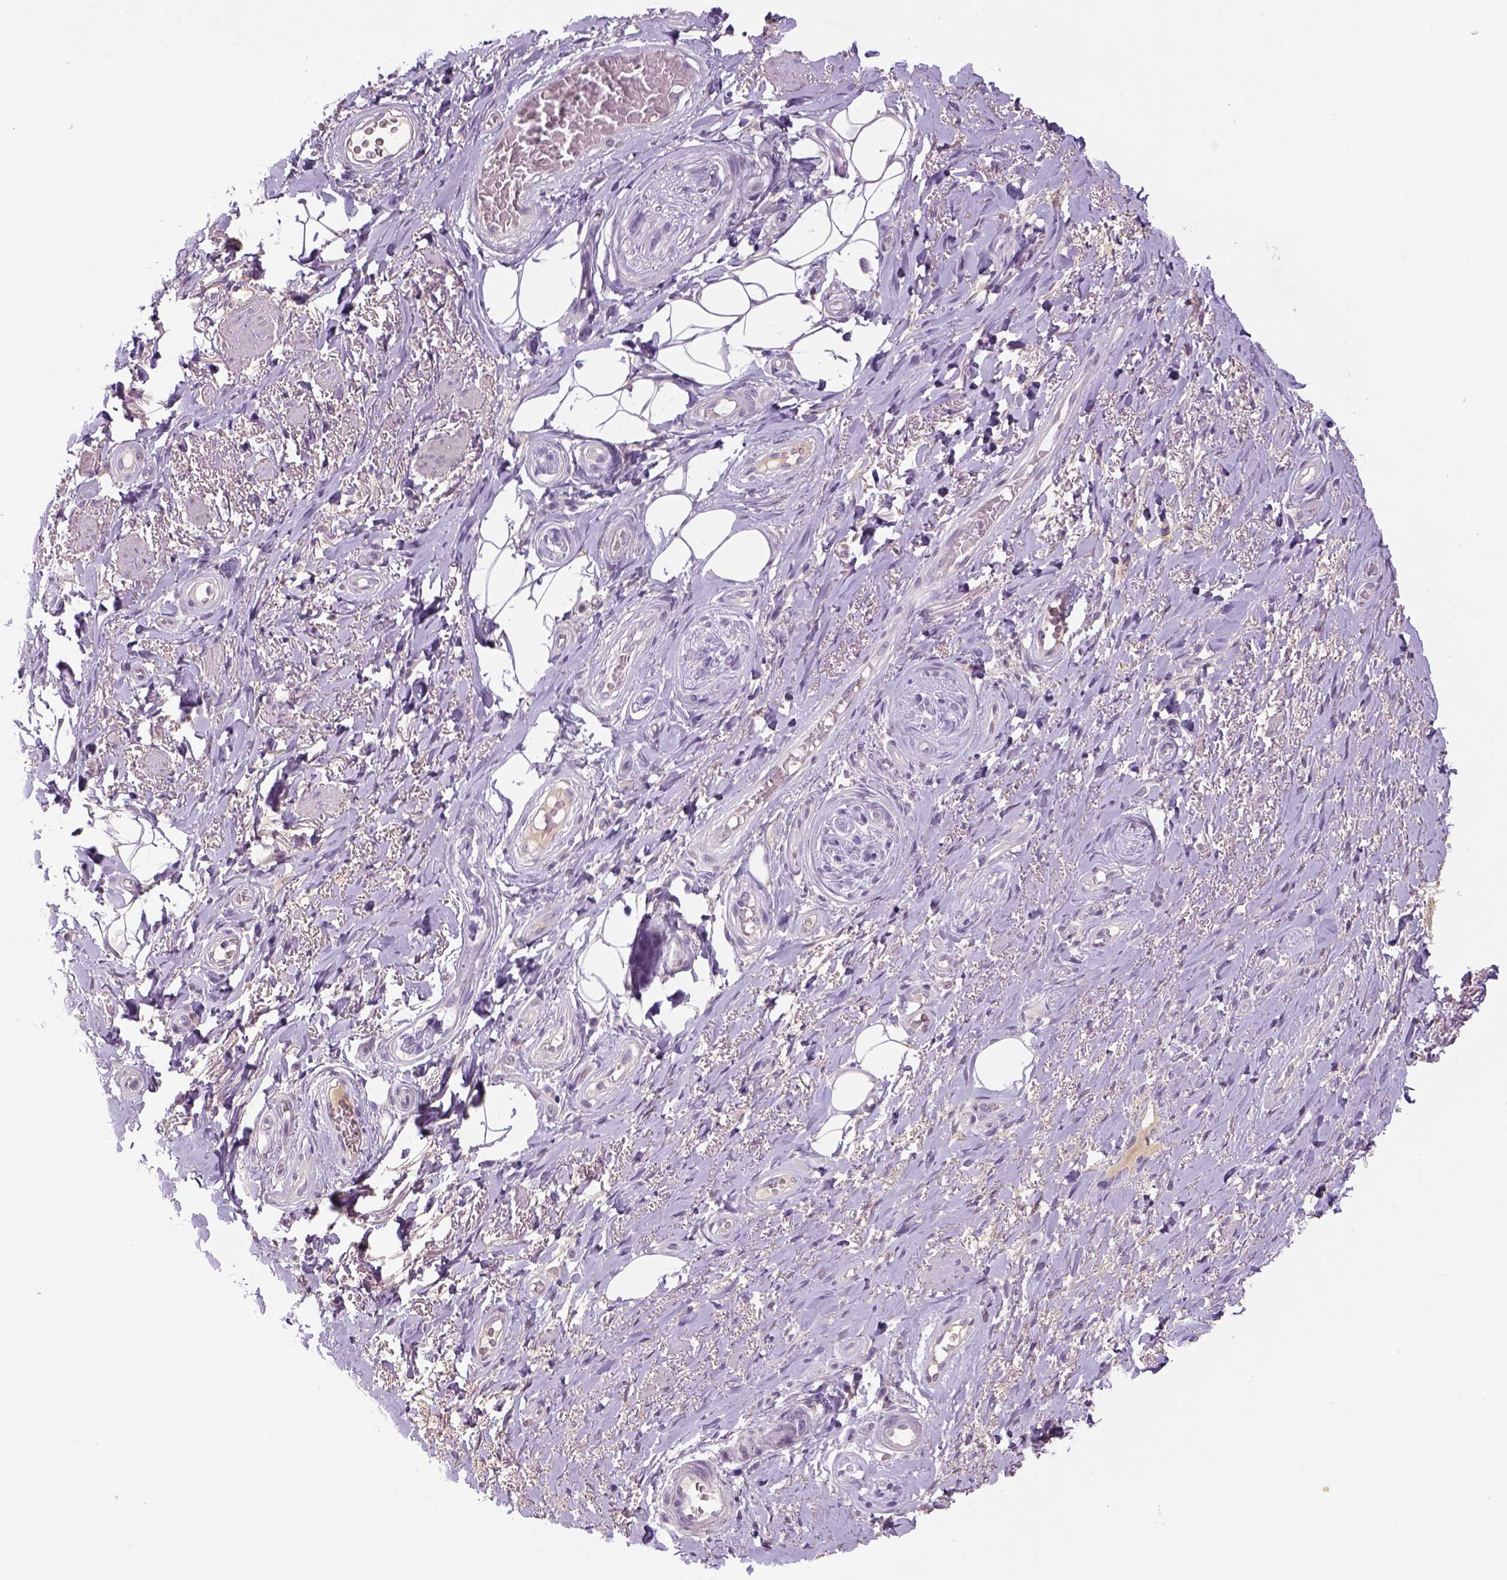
{"staining": {"intensity": "negative", "quantity": "none", "location": "none"}, "tissue": "adipose tissue", "cell_type": "Adipocytes", "image_type": "normal", "snomed": [{"axis": "morphology", "description": "Normal tissue, NOS"}, {"axis": "topography", "description": "Anal"}, {"axis": "topography", "description": "Peripheral nerve tissue"}], "caption": "There is no significant positivity in adipocytes of adipose tissue. (DAB (3,3'-diaminobenzidine) immunohistochemistry visualized using brightfield microscopy, high magnification).", "gene": "NLGN2", "patient": {"sex": "male", "age": 53}}